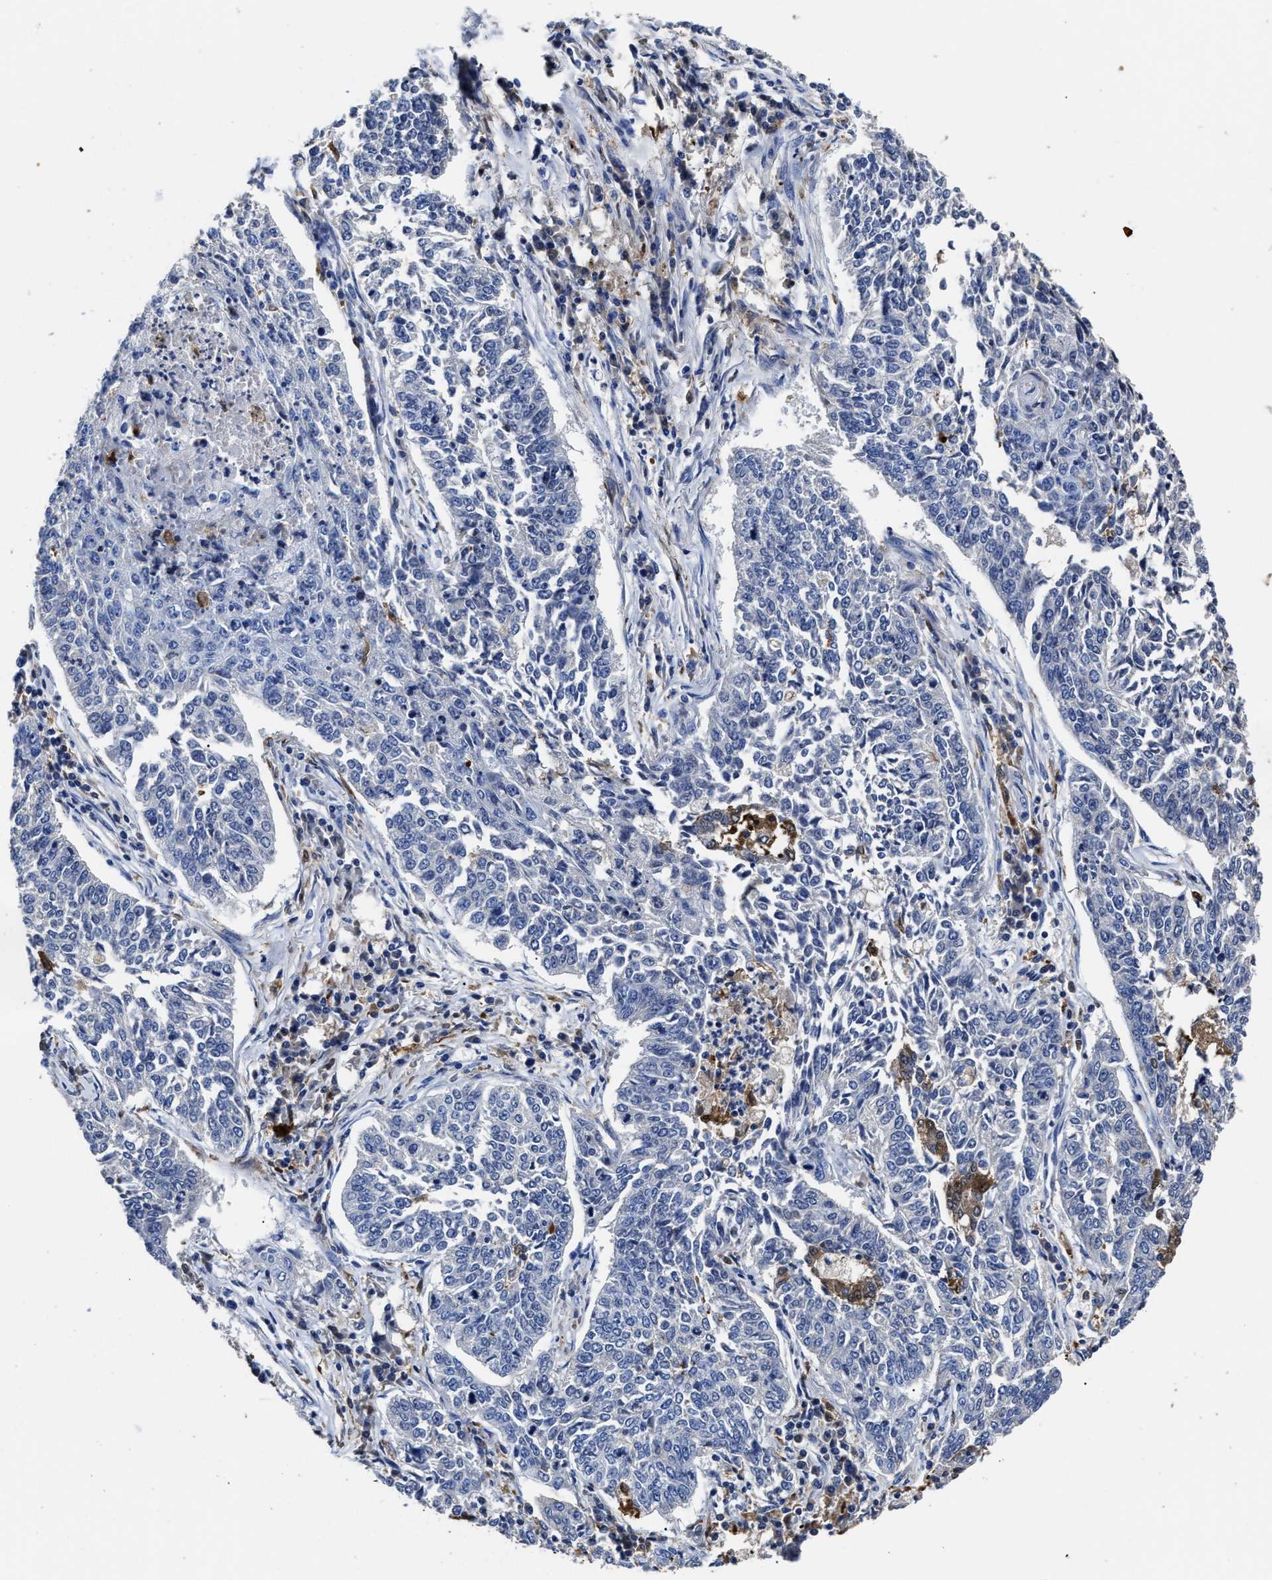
{"staining": {"intensity": "negative", "quantity": "none", "location": "none"}, "tissue": "lung cancer", "cell_type": "Tumor cells", "image_type": "cancer", "snomed": [{"axis": "morphology", "description": "Normal tissue, NOS"}, {"axis": "morphology", "description": "Squamous cell carcinoma, NOS"}, {"axis": "topography", "description": "Cartilage tissue"}, {"axis": "topography", "description": "Bronchus"}, {"axis": "topography", "description": "Lung"}], "caption": "A histopathology image of human lung cancer (squamous cell carcinoma) is negative for staining in tumor cells.", "gene": "PRPF4B", "patient": {"sex": "female", "age": 49}}